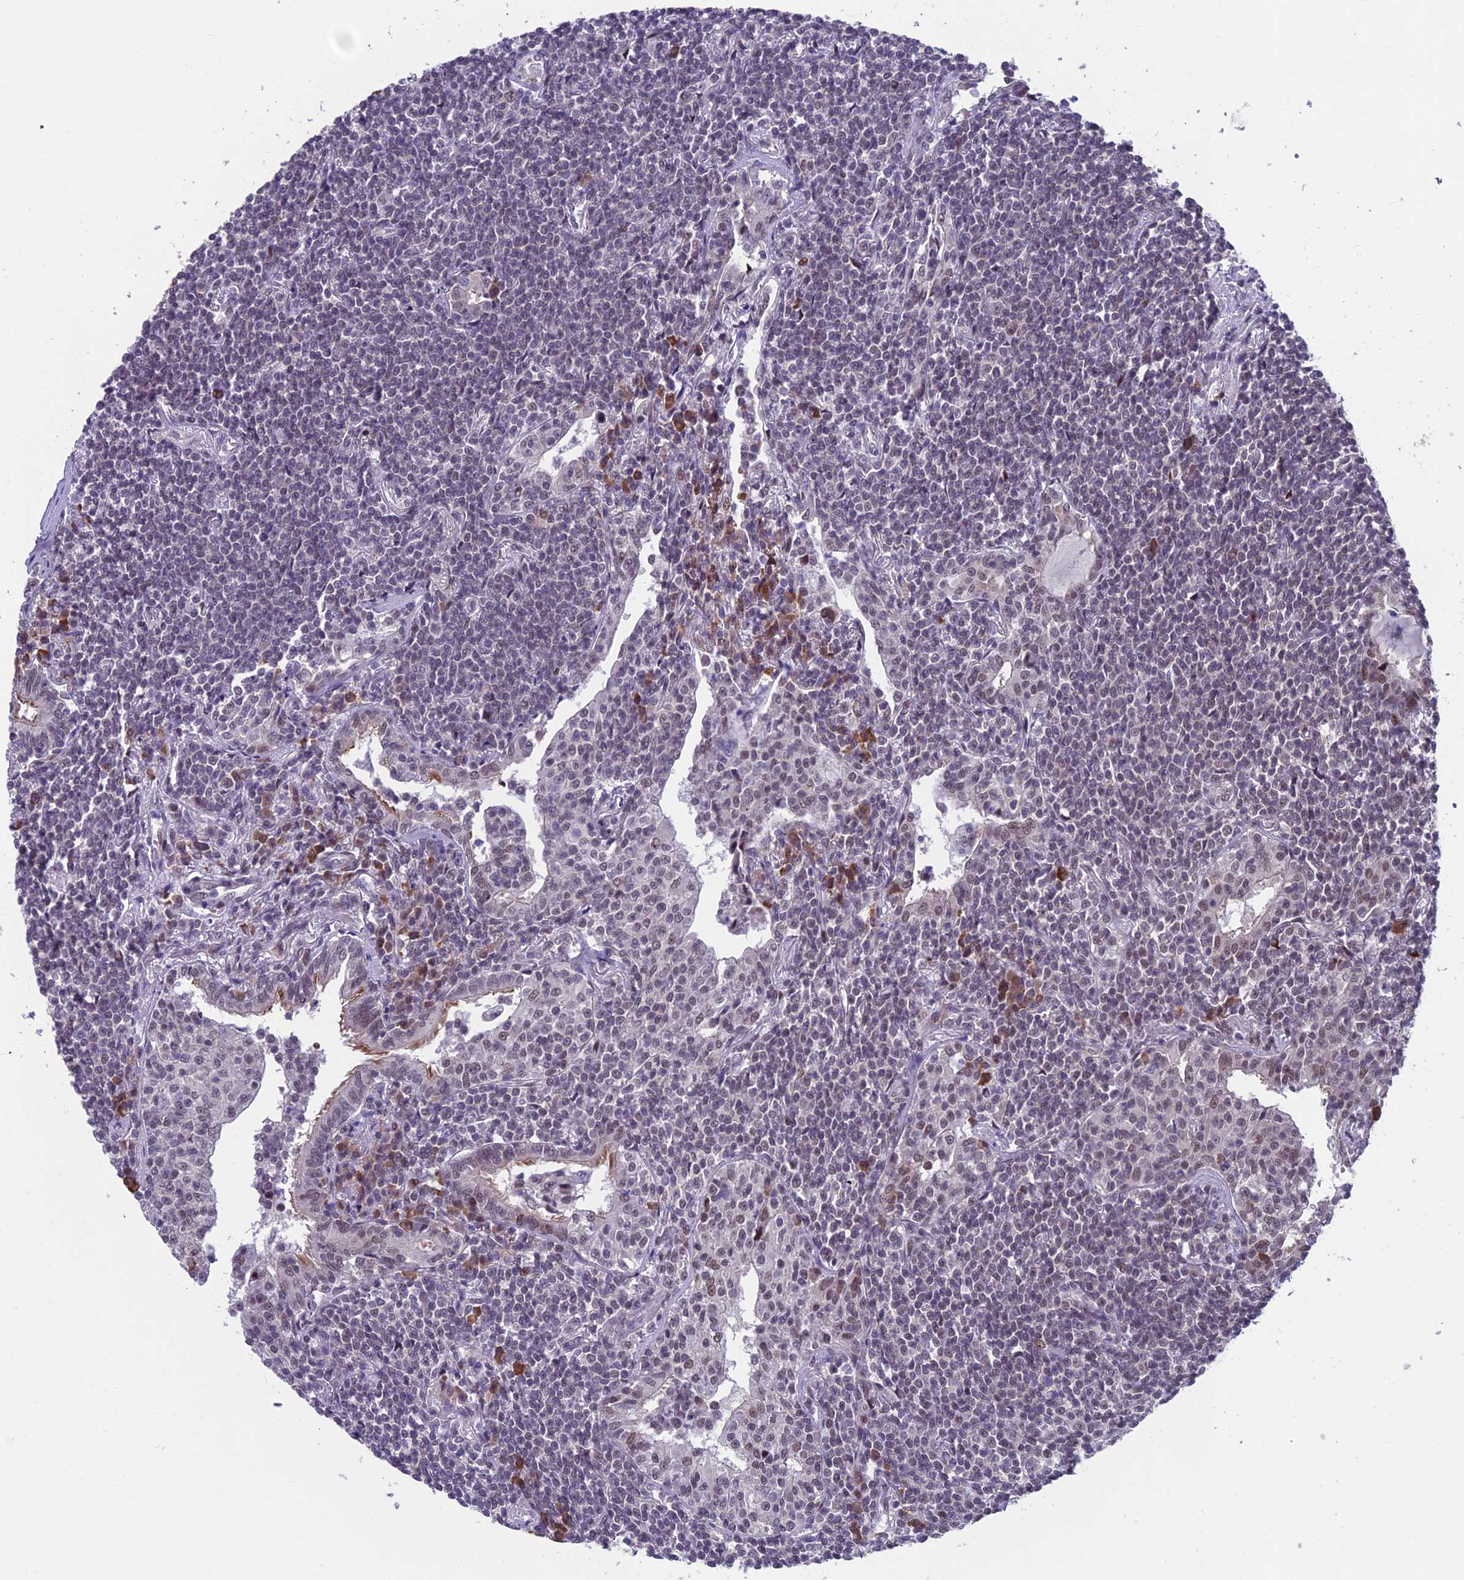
{"staining": {"intensity": "negative", "quantity": "none", "location": "none"}, "tissue": "lymphoma", "cell_type": "Tumor cells", "image_type": "cancer", "snomed": [{"axis": "morphology", "description": "Malignant lymphoma, non-Hodgkin's type, Low grade"}, {"axis": "topography", "description": "Lung"}], "caption": "Immunohistochemical staining of human lymphoma reveals no significant expression in tumor cells.", "gene": "KIAA1191", "patient": {"sex": "female", "age": 71}}